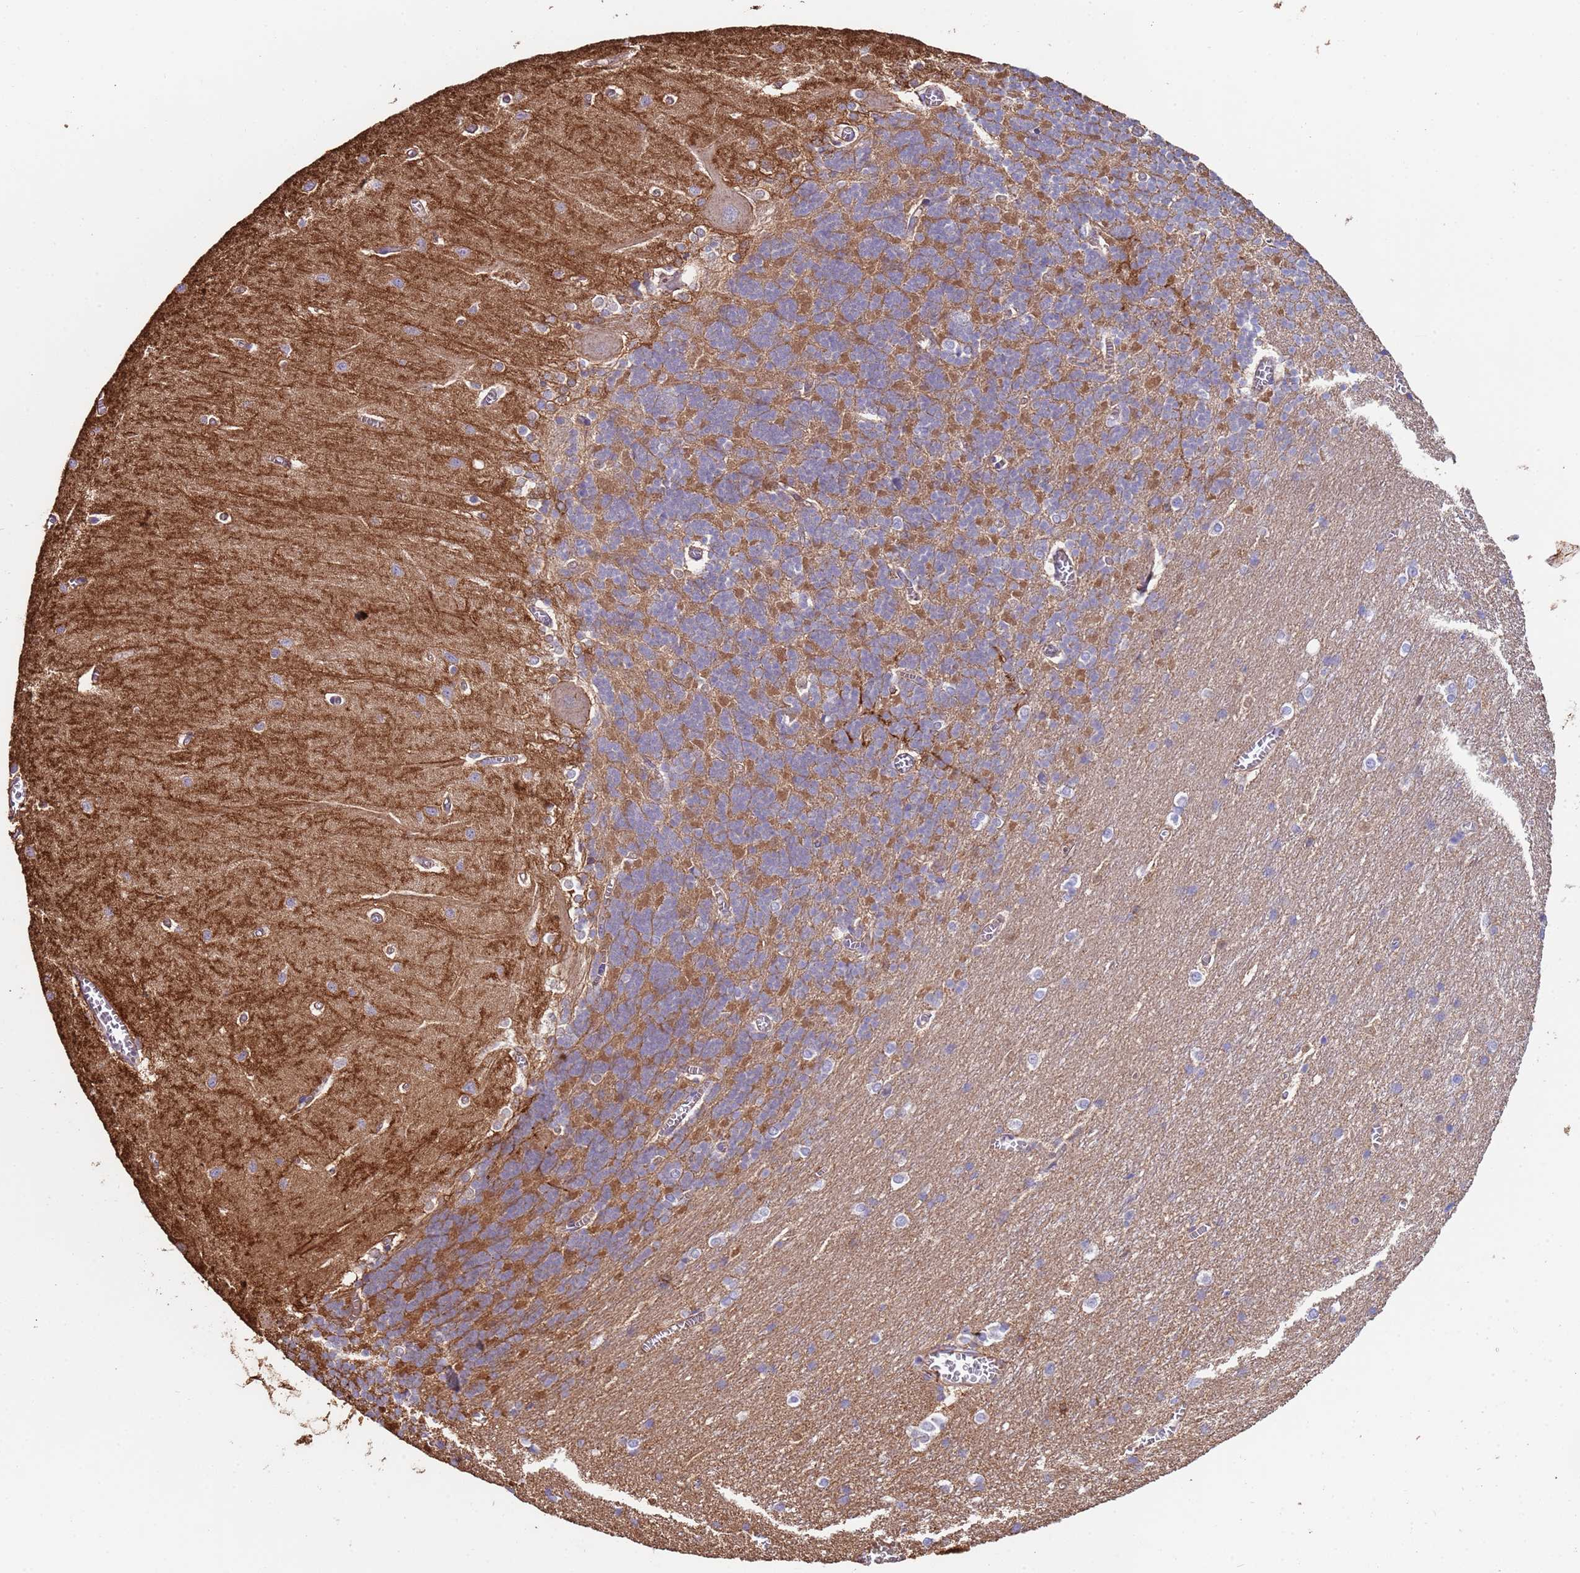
{"staining": {"intensity": "moderate", "quantity": ">75%", "location": "cytoplasmic/membranous"}, "tissue": "cerebellum", "cell_type": "Cells in granular layer", "image_type": "normal", "snomed": [{"axis": "morphology", "description": "Normal tissue, NOS"}, {"axis": "topography", "description": "Cerebellum"}], "caption": "Immunohistochemical staining of normal human cerebellum demonstrates moderate cytoplasmic/membranous protein positivity in approximately >75% of cells in granular layer.", "gene": "ZNF248", "patient": {"sex": "male", "age": 37}}